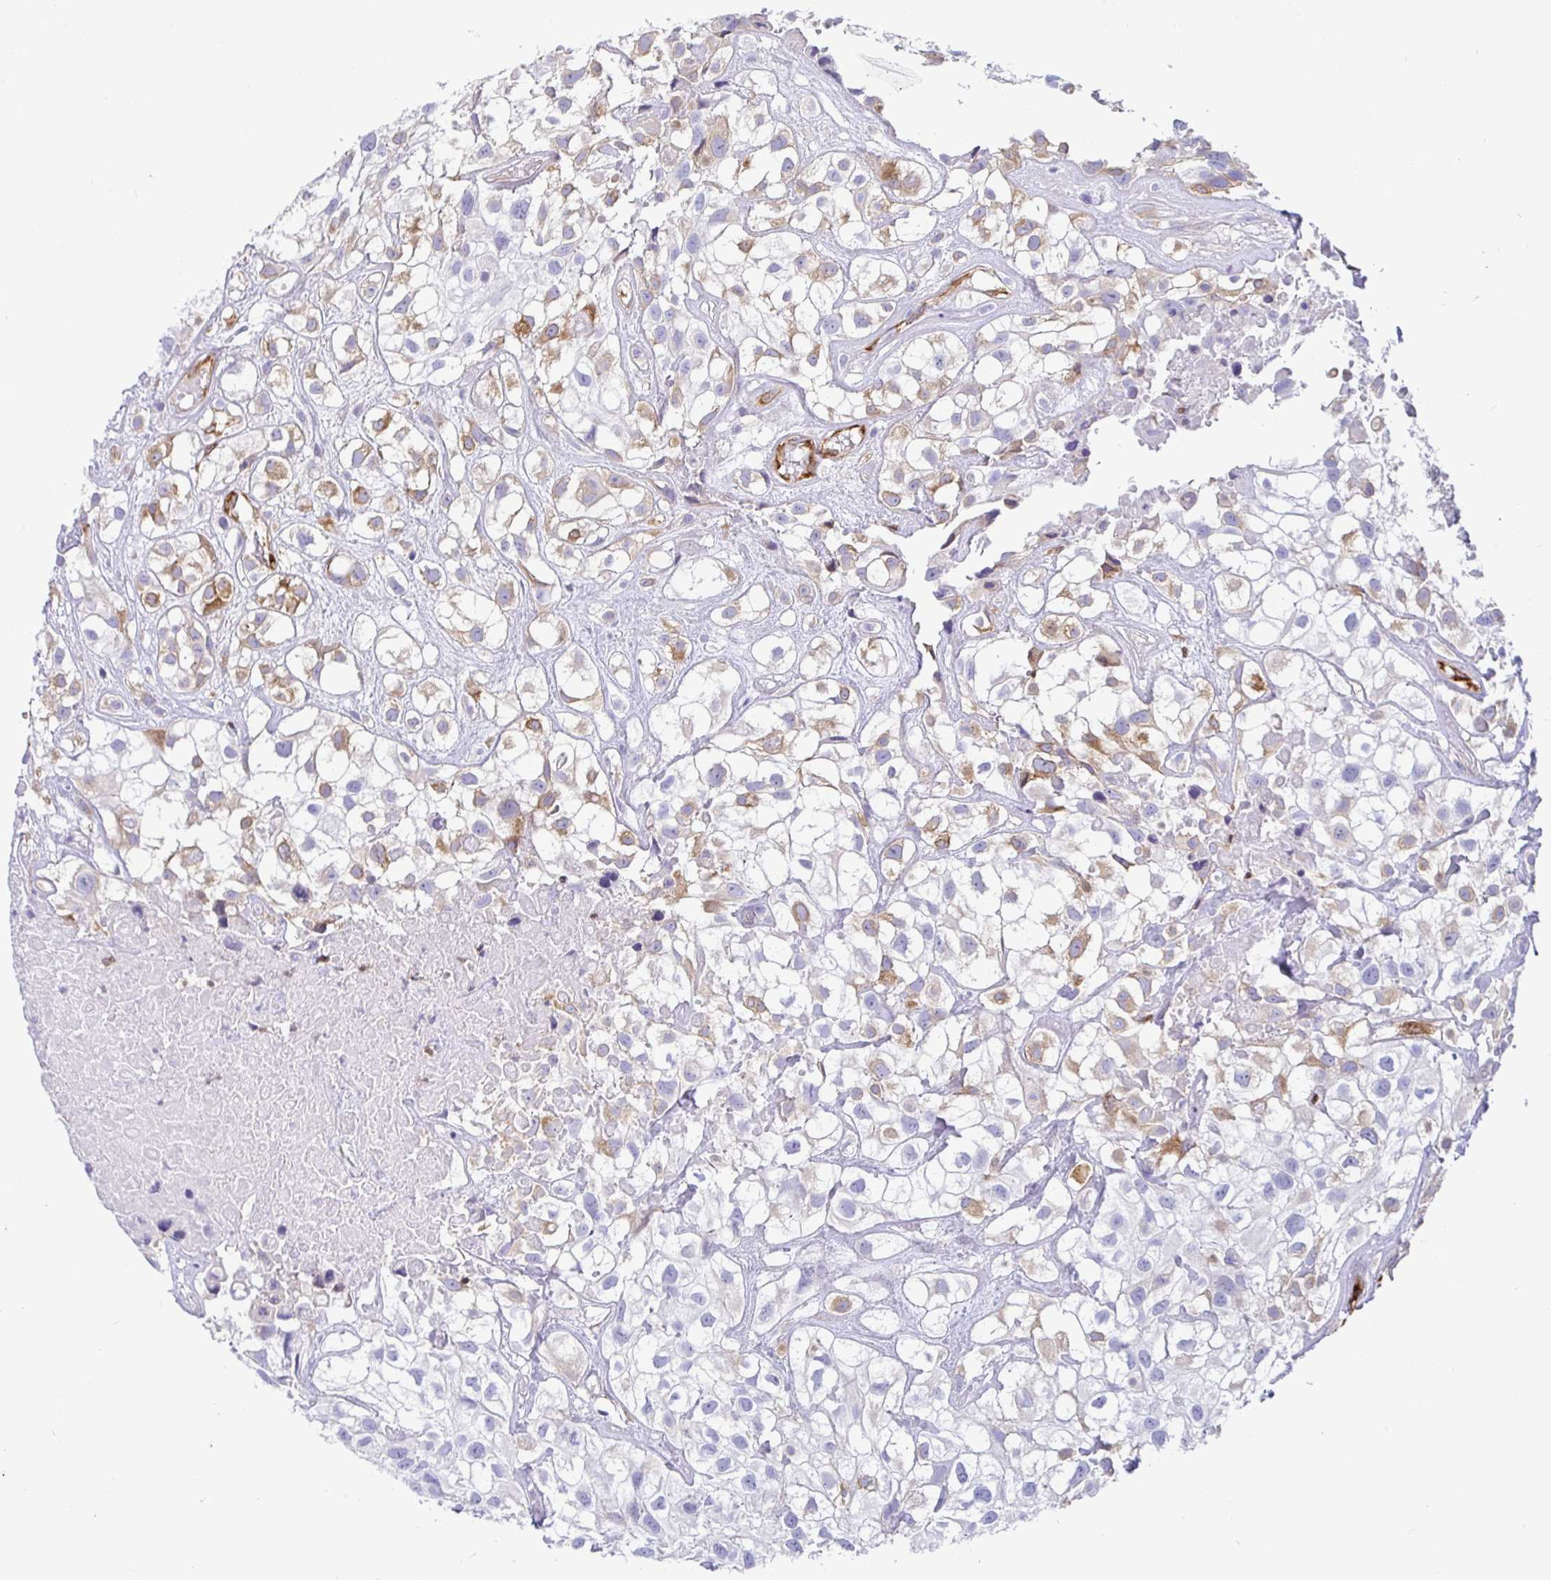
{"staining": {"intensity": "moderate", "quantity": "<25%", "location": "cytoplasmic/membranous"}, "tissue": "urothelial cancer", "cell_type": "Tumor cells", "image_type": "cancer", "snomed": [{"axis": "morphology", "description": "Urothelial carcinoma, High grade"}, {"axis": "topography", "description": "Urinary bladder"}], "caption": "Protein expression analysis of human urothelial carcinoma (high-grade) reveals moderate cytoplasmic/membranous expression in approximately <25% of tumor cells.", "gene": "TP53I11", "patient": {"sex": "male", "age": 56}}